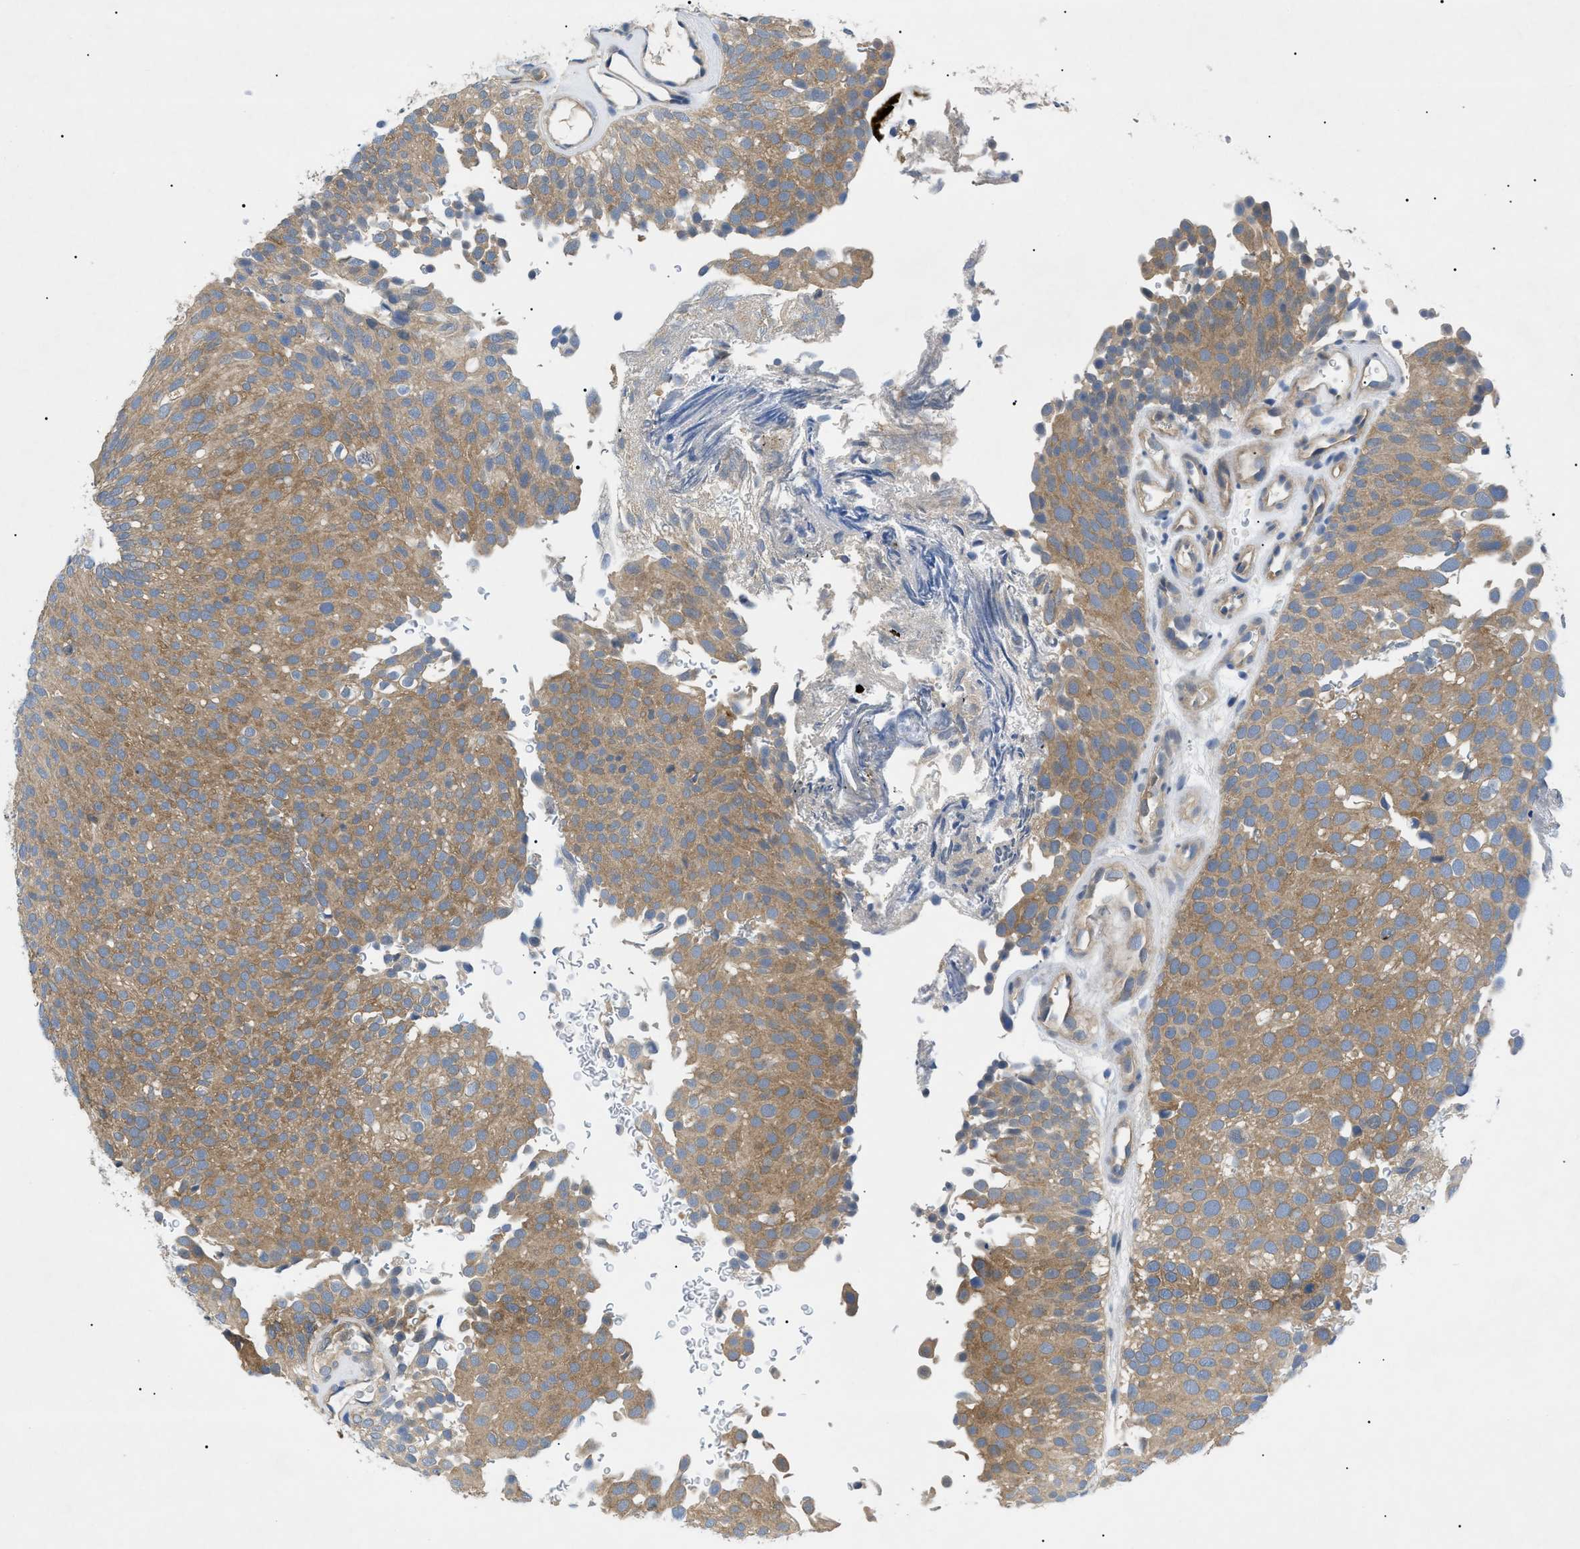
{"staining": {"intensity": "moderate", "quantity": ">75%", "location": "cytoplasmic/membranous"}, "tissue": "urothelial cancer", "cell_type": "Tumor cells", "image_type": "cancer", "snomed": [{"axis": "morphology", "description": "Urothelial carcinoma, Low grade"}, {"axis": "topography", "description": "Urinary bladder"}], "caption": "Immunohistochemical staining of human low-grade urothelial carcinoma displays medium levels of moderate cytoplasmic/membranous protein staining in approximately >75% of tumor cells.", "gene": "RIPK1", "patient": {"sex": "male", "age": 78}}